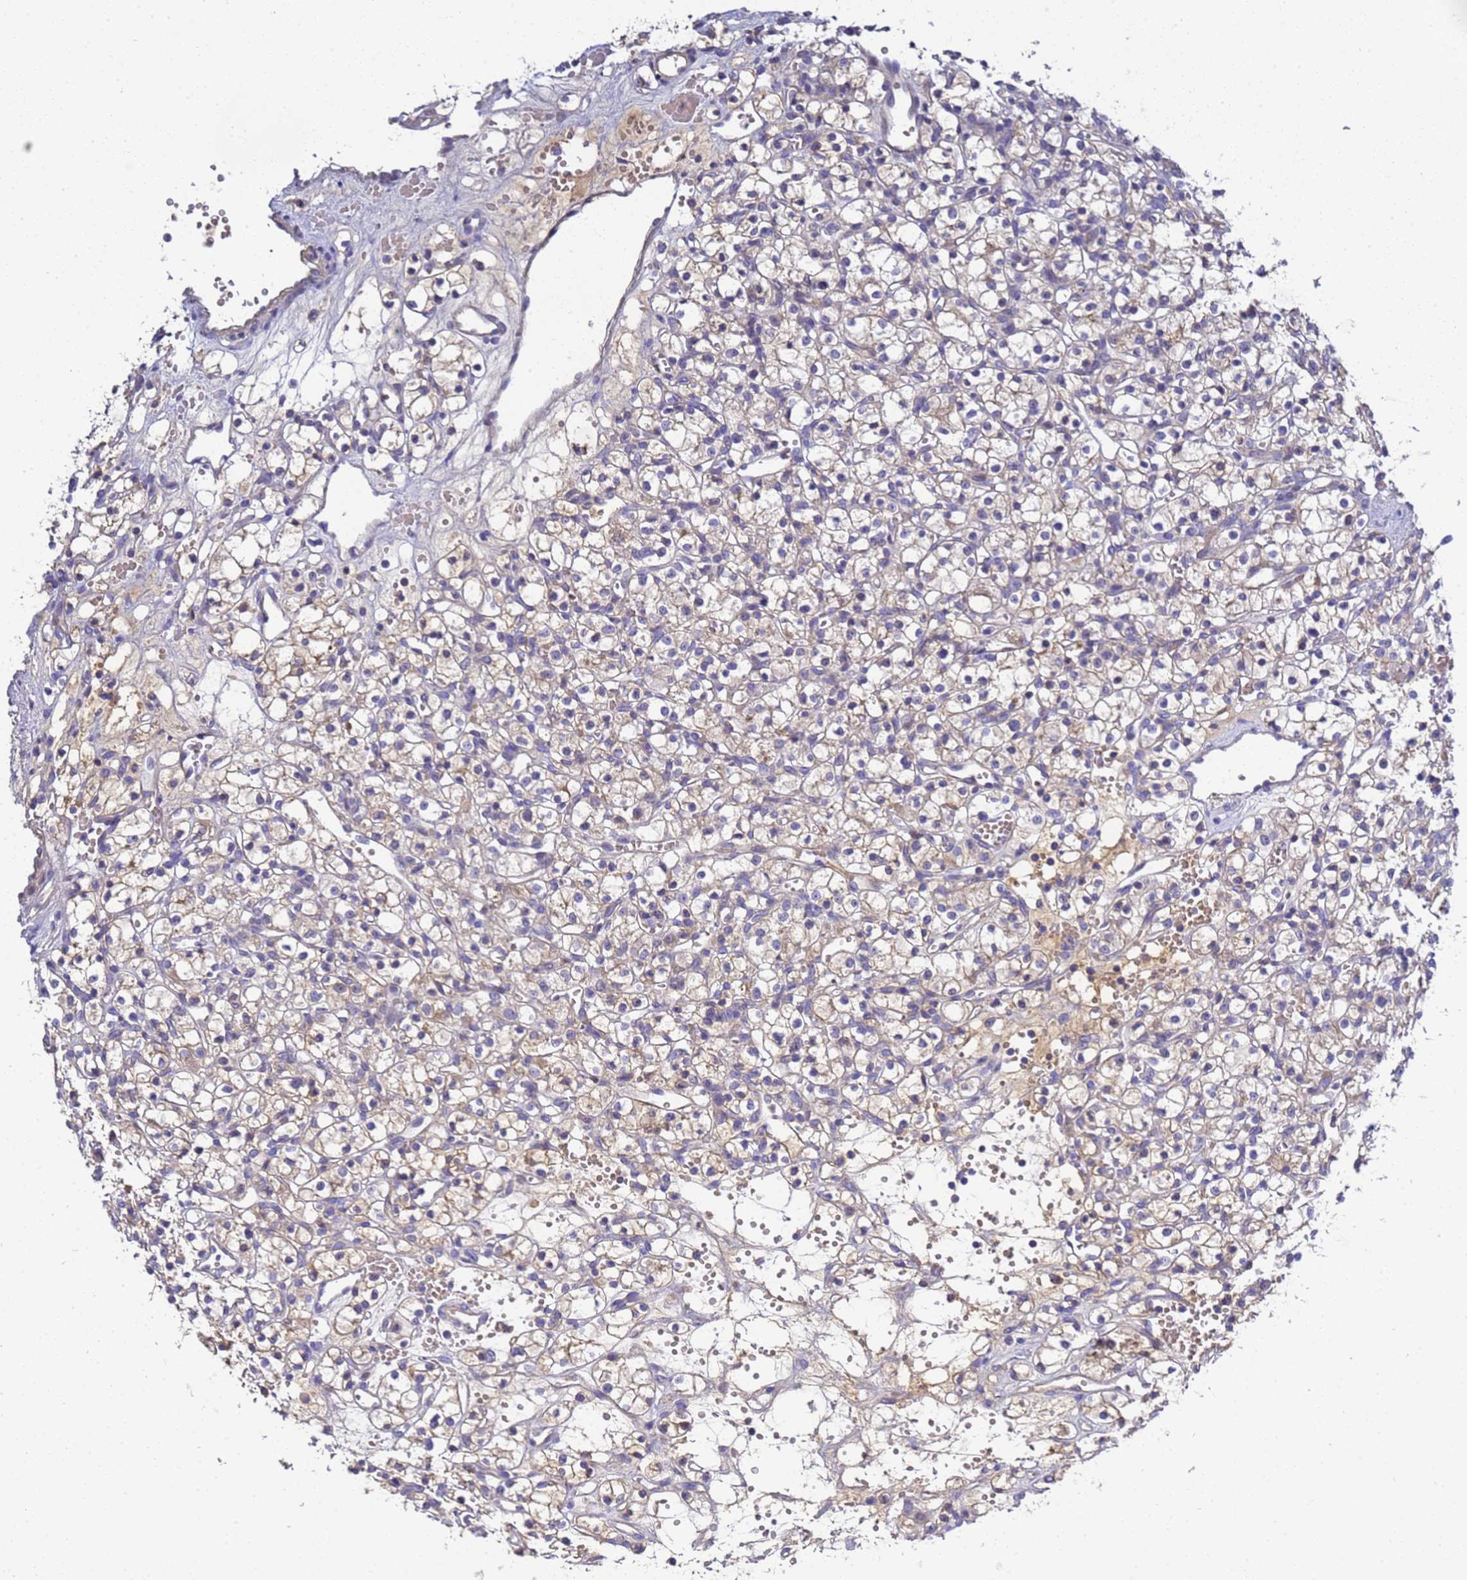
{"staining": {"intensity": "weak", "quantity": "25%-75%", "location": "cytoplasmic/membranous"}, "tissue": "renal cancer", "cell_type": "Tumor cells", "image_type": "cancer", "snomed": [{"axis": "morphology", "description": "Adenocarcinoma, NOS"}, {"axis": "topography", "description": "Kidney"}], "caption": "This image shows immunohistochemistry staining of adenocarcinoma (renal), with low weak cytoplasmic/membranous expression in approximately 25%-75% of tumor cells.", "gene": "TBCD", "patient": {"sex": "female", "age": 59}}